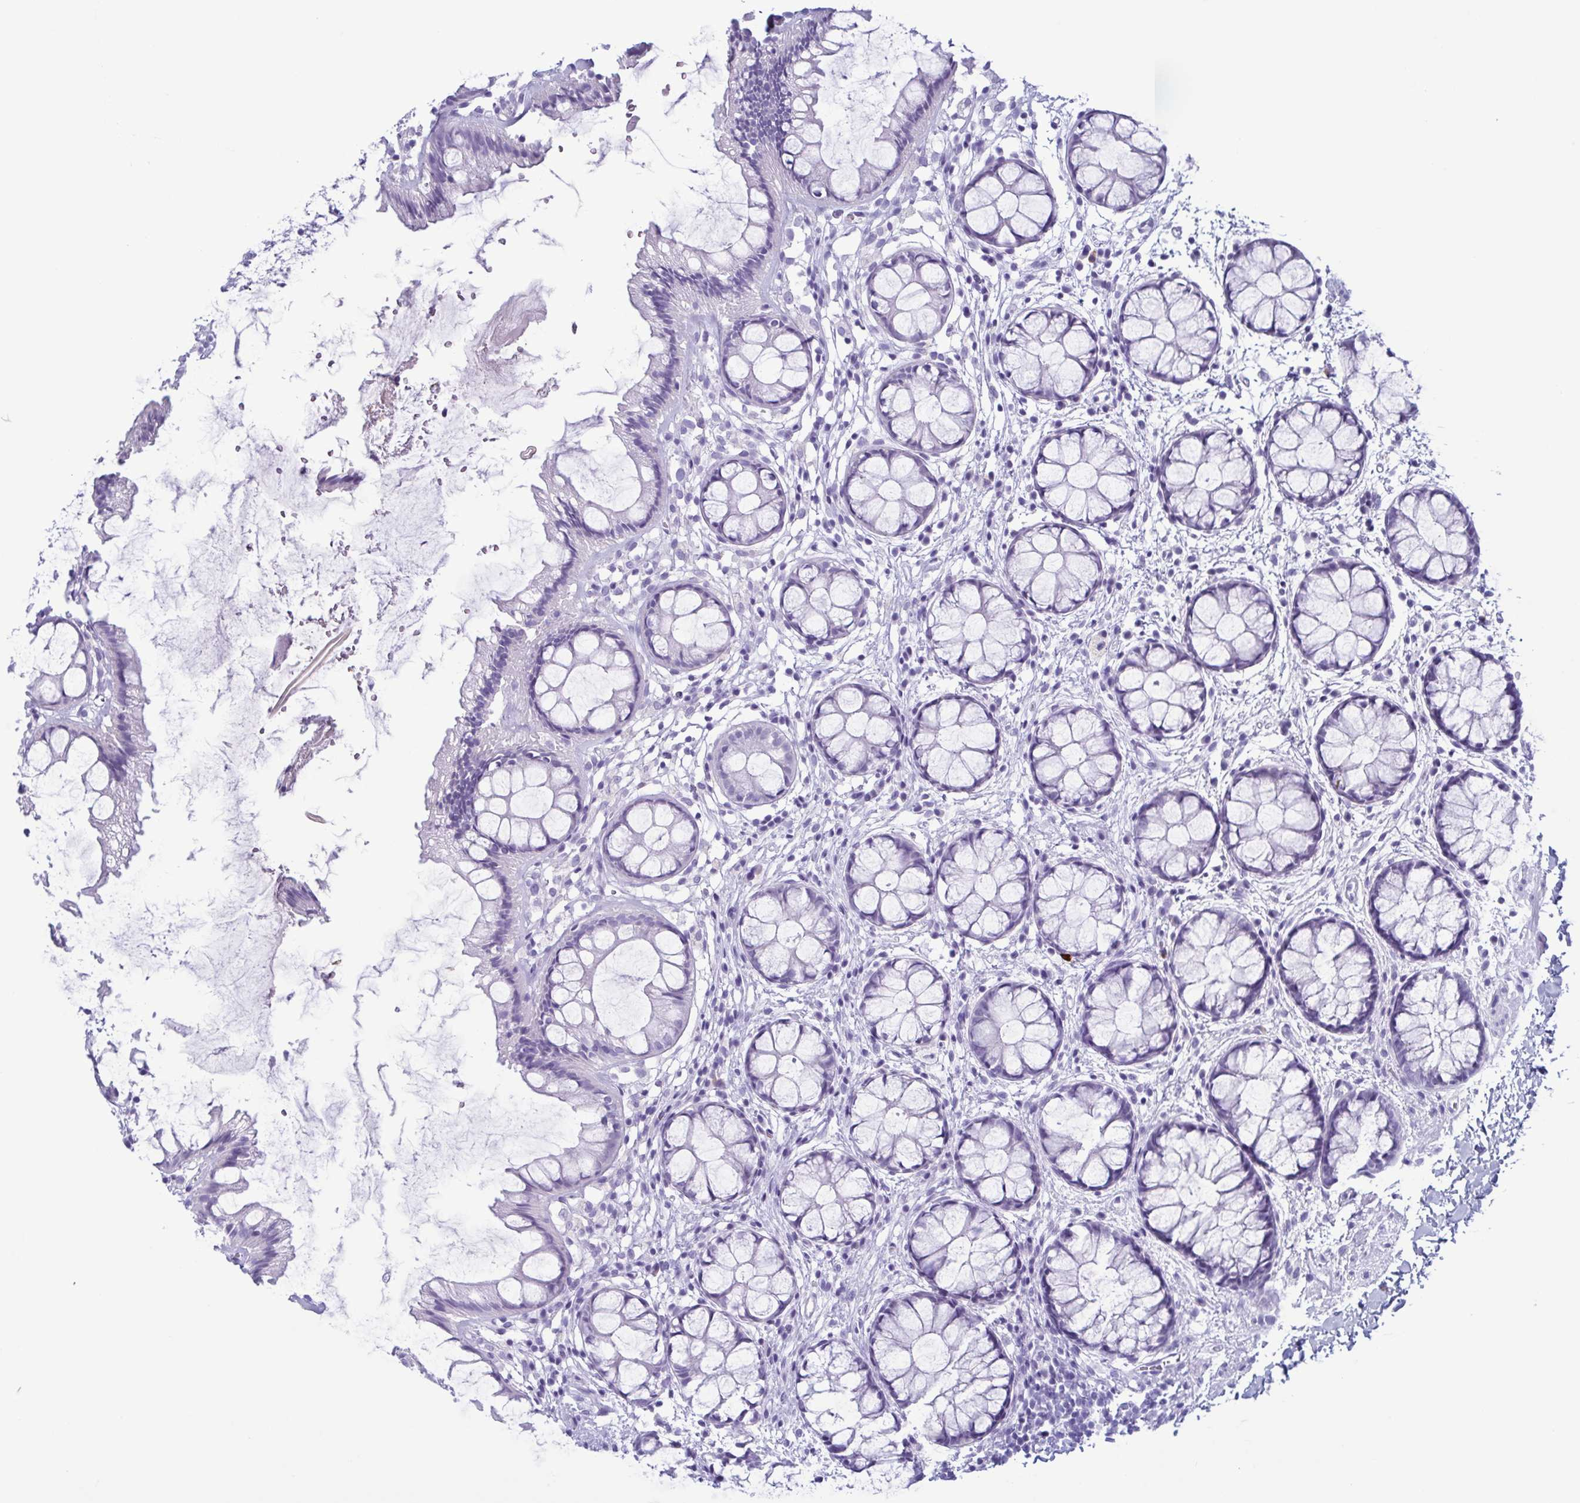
{"staining": {"intensity": "negative", "quantity": "none", "location": "none"}, "tissue": "rectum", "cell_type": "Glandular cells", "image_type": "normal", "snomed": [{"axis": "morphology", "description": "Normal tissue, NOS"}, {"axis": "topography", "description": "Rectum"}], "caption": "This is an immunohistochemistry micrograph of normal rectum. There is no expression in glandular cells.", "gene": "LTF", "patient": {"sex": "female", "age": 62}}